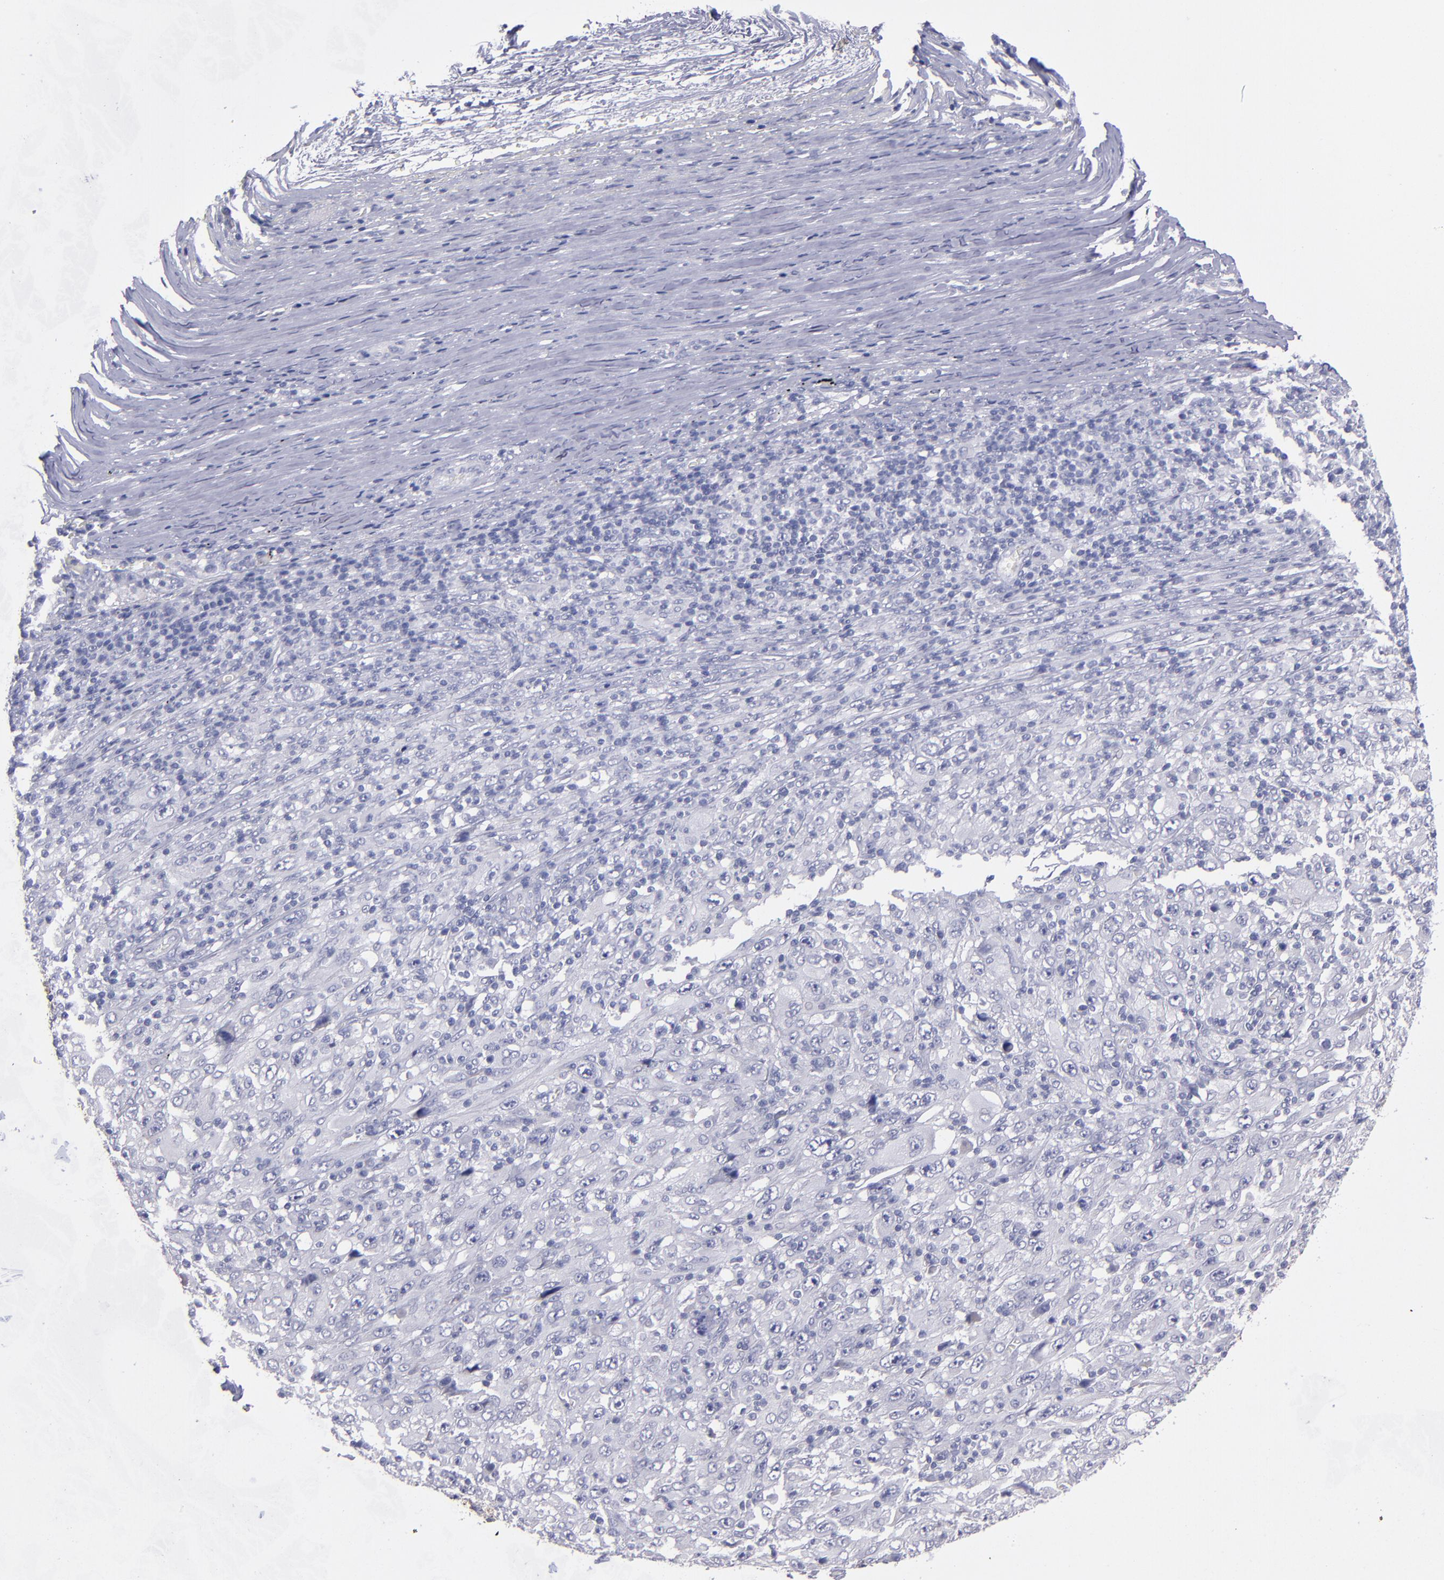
{"staining": {"intensity": "negative", "quantity": "none", "location": "none"}, "tissue": "melanoma", "cell_type": "Tumor cells", "image_type": "cancer", "snomed": [{"axis": "morphology", "description": "Malignant melanoma, Metastatic site"}, {"axis": "topography", "description": "Skin"}], "caption": "The IHC micrograph has no significant positivity in tumor cells of malignant melanoma (metastatic site) tissue. The staining was performed using DAB (3,3'-diaminobenzidine) to visualize the protein expression in brown, while the nuclei were stained in blue with hematoxylin (Magnification: 20x).", "gene": "CDH3", "patient": {"sex": "female", "age": 56}}